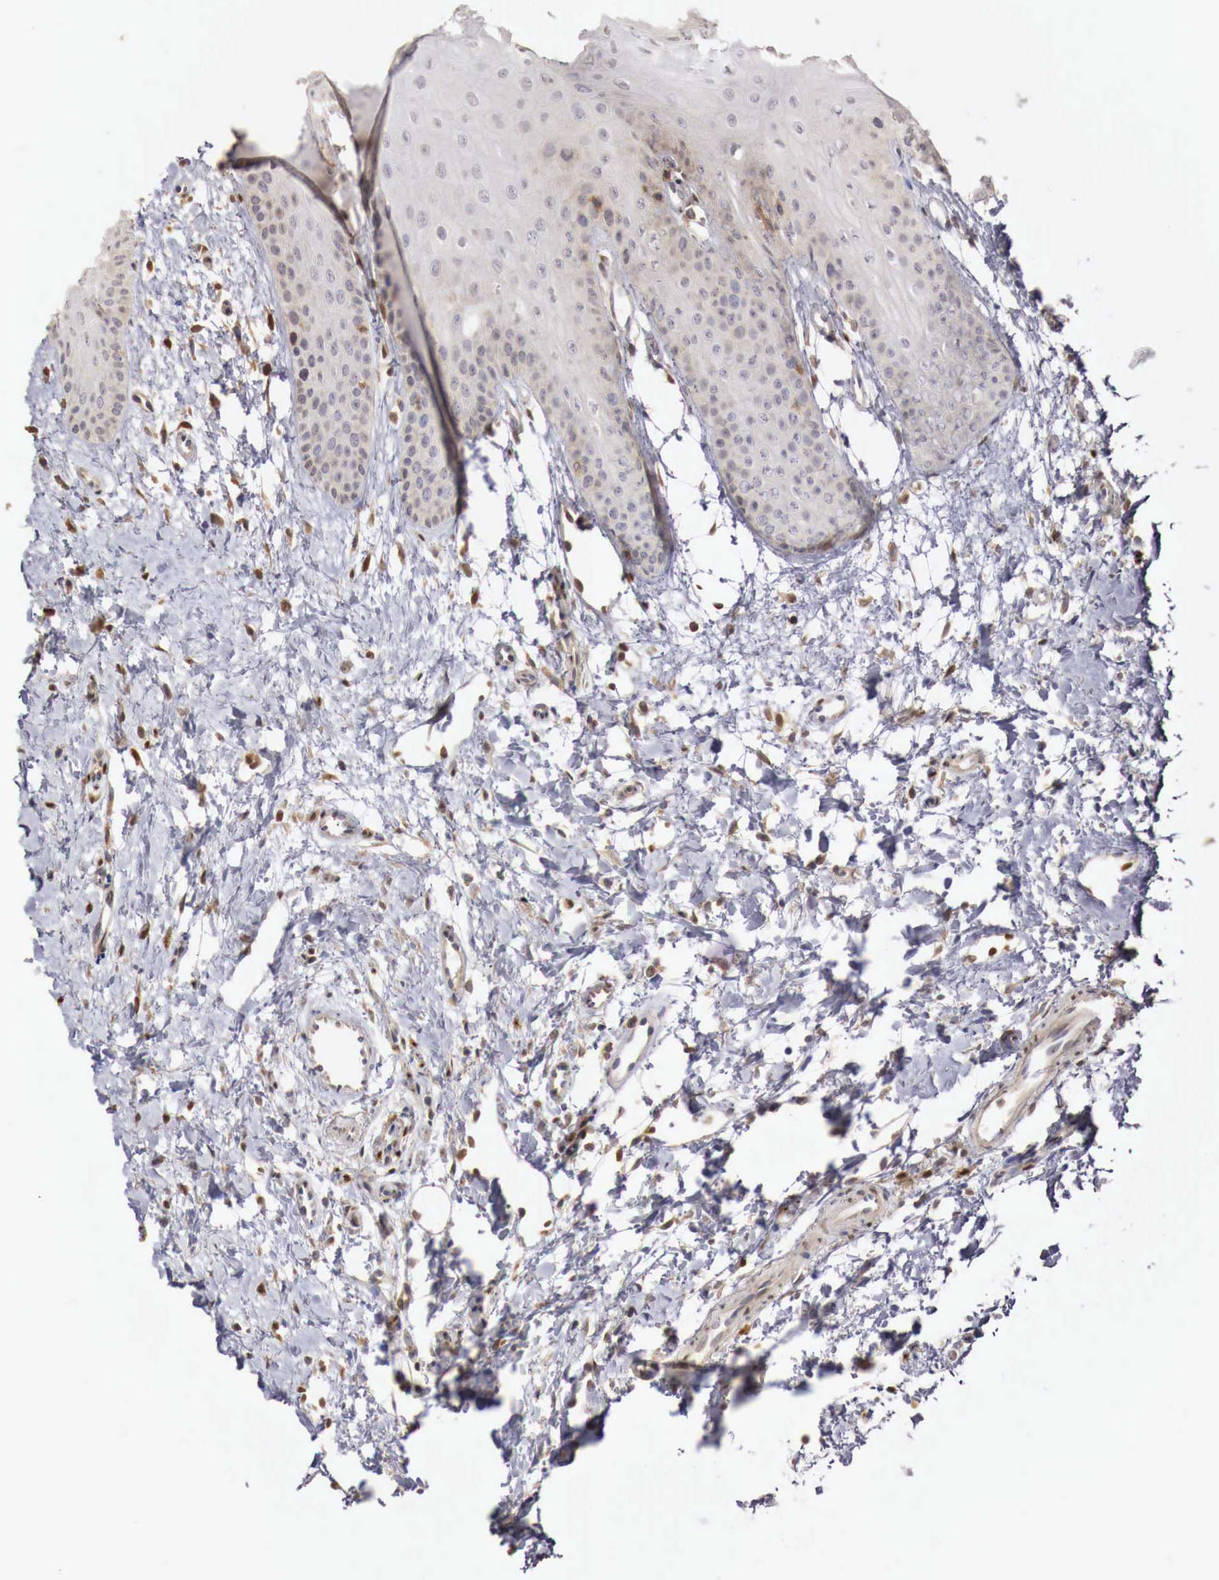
{"staining": {"intensity": "negative", "quantity": "none", "location": "none"}, "tissue": "oral mucosa", "cell_type": "Squamous epithelial cells", "image_type": "normal", "snomed": [{"axis": "morphology", "description": "Normal tissue, NOS"}, {"axis": "topography", "description": "Oral tissue"}], "caption": "Oral mucosa was stained to show a protein in brown. There is no significant expression in squamous epithelial cells. (DAB IHC, high magnification).", "gene": "KHDRBS2", "patient": {"sex": "female", "age": 23}}